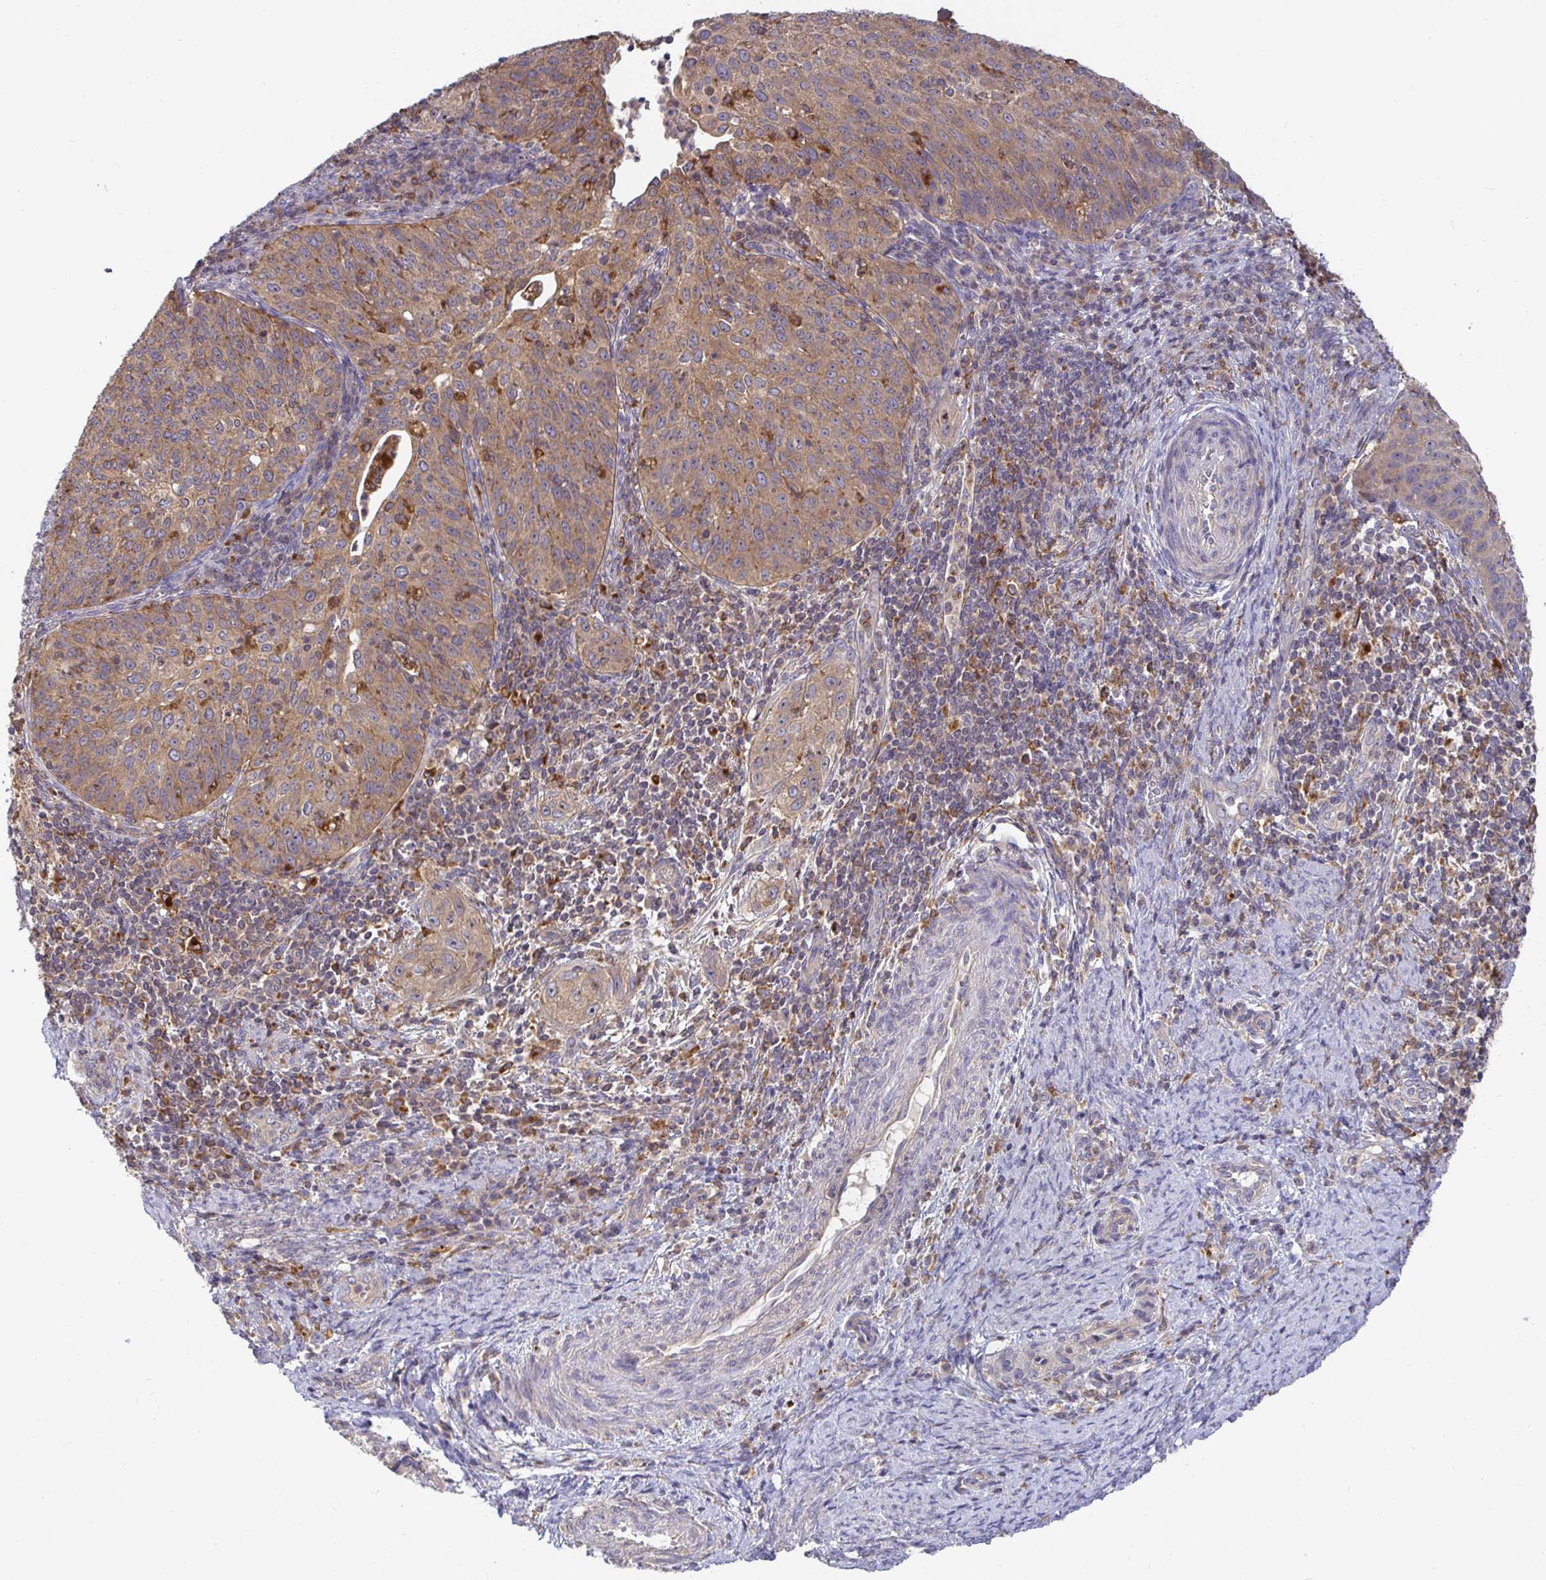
{"staining": {"intensity": "moderate", "quantity": ">75%", "location": "cytoplasmic/membranous"}, "tissue": "cervical cancer", "cell_type": "Tumor cells", "image_type": "cancer", "snomed": [{"axis": "morphology", "description": "Squamous cell carcinoma, NOS"}, {"axis": "topography", "description": "Cervix"}], "caption": "Immunohistochemistry (IHC) image of squamous cell carcinoma (cervical) stained for a protein (brown), which exhibits medium levels of moderate cytoplasmic/membranous staining in about >75% of tumor cells.", "gene": "ATP6V1F", "patient": {"sex": "female", "age": 30}}